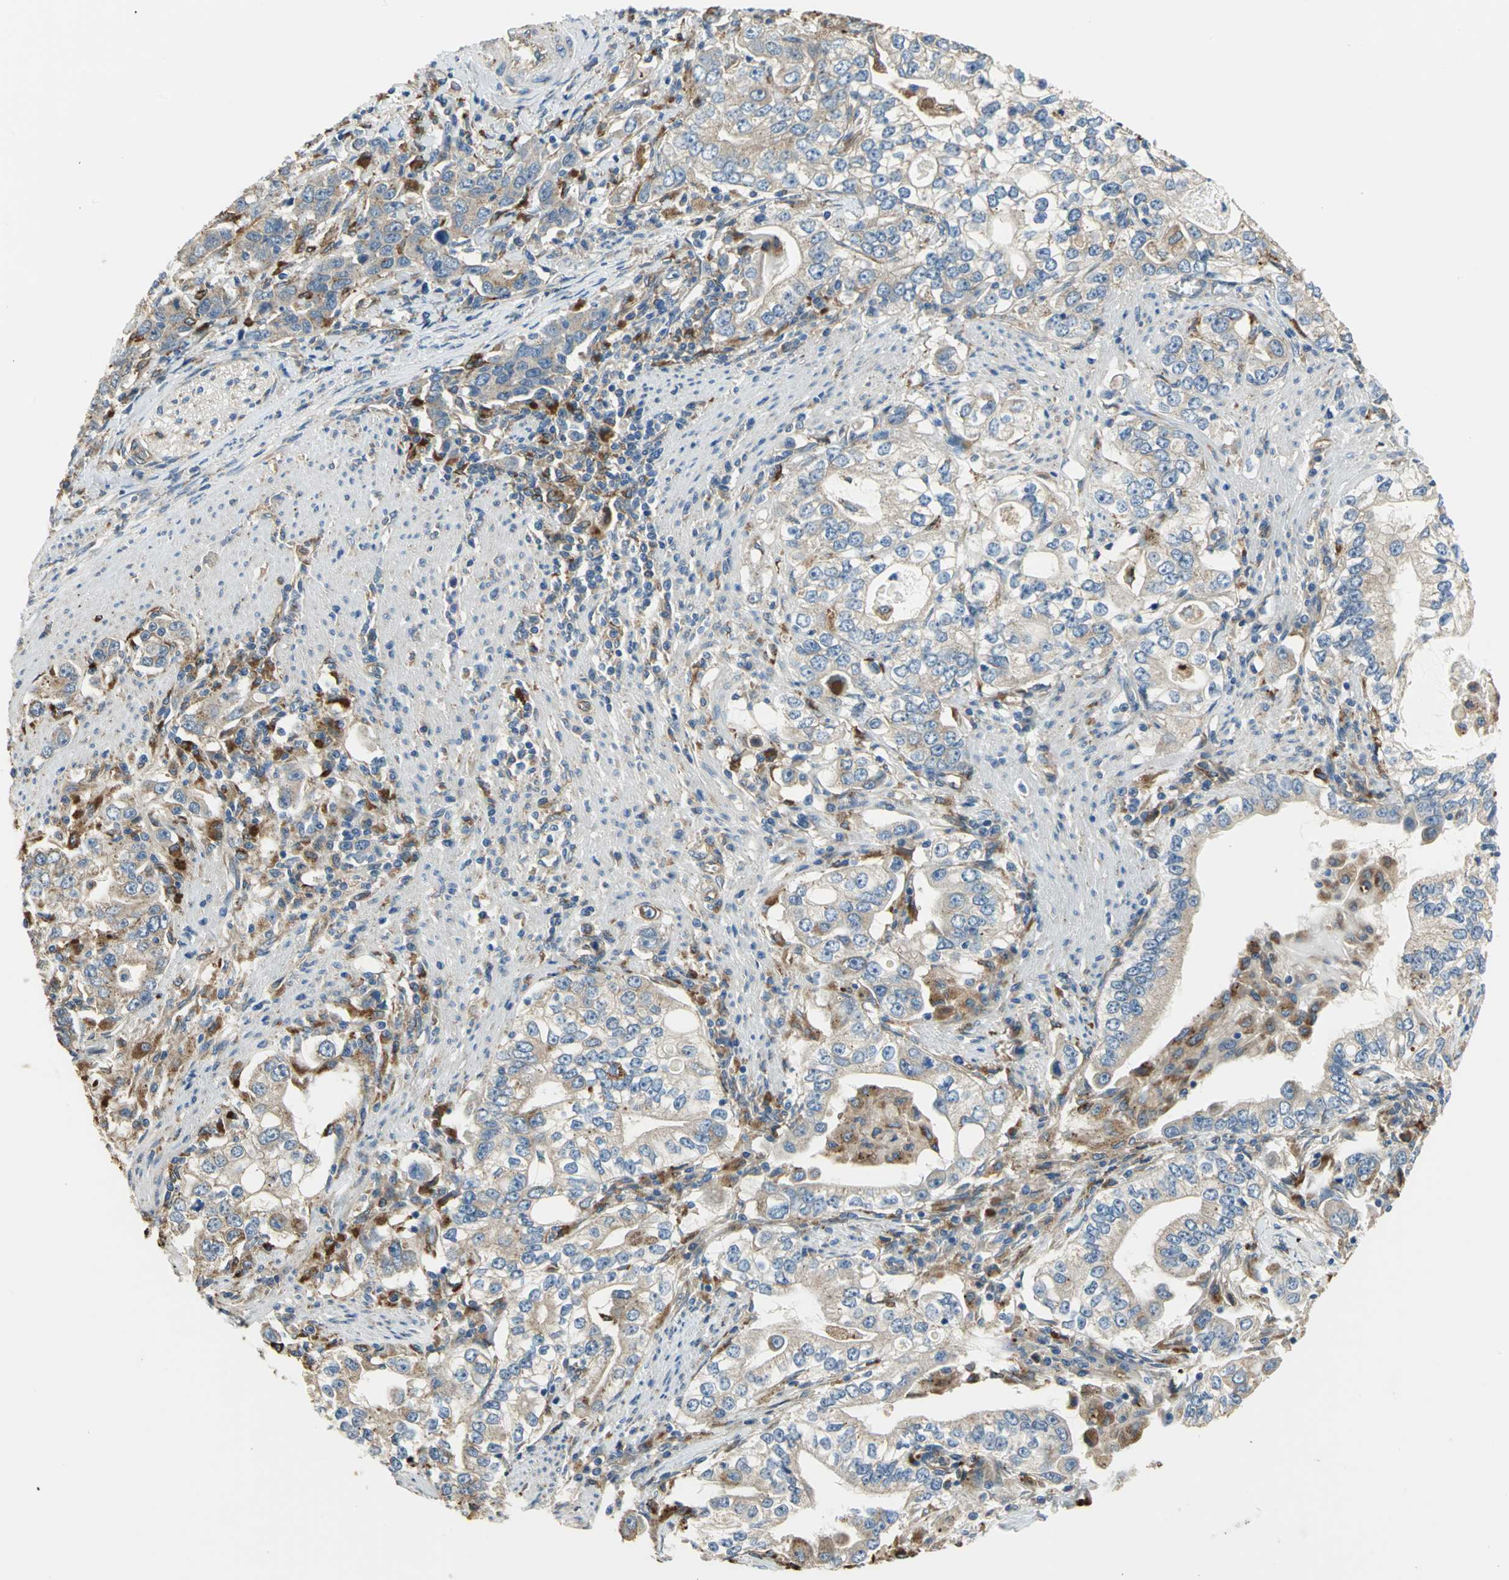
{"staining": {"intensity": "weak", "quantity": "25%-75%", "location": "cytoplasmic/membranous"}, "tissue": "stomach cancer", "cell_type": "Tumor cells", "image_type": "cancer", "snomed": [{"axis": "morphology", "description": "Adenocarcinoma, NOS"}, {"axis": "topography", "description": "Stomach, lower"}], "caption": "Protein staining shows weak cytoplasmic/membranous expression in approximately 25%-75% of tumor cells in stomach adenocarcinoma.", "gene": "DIAPH2", "patient": {"sex": "female", "age": 72}}